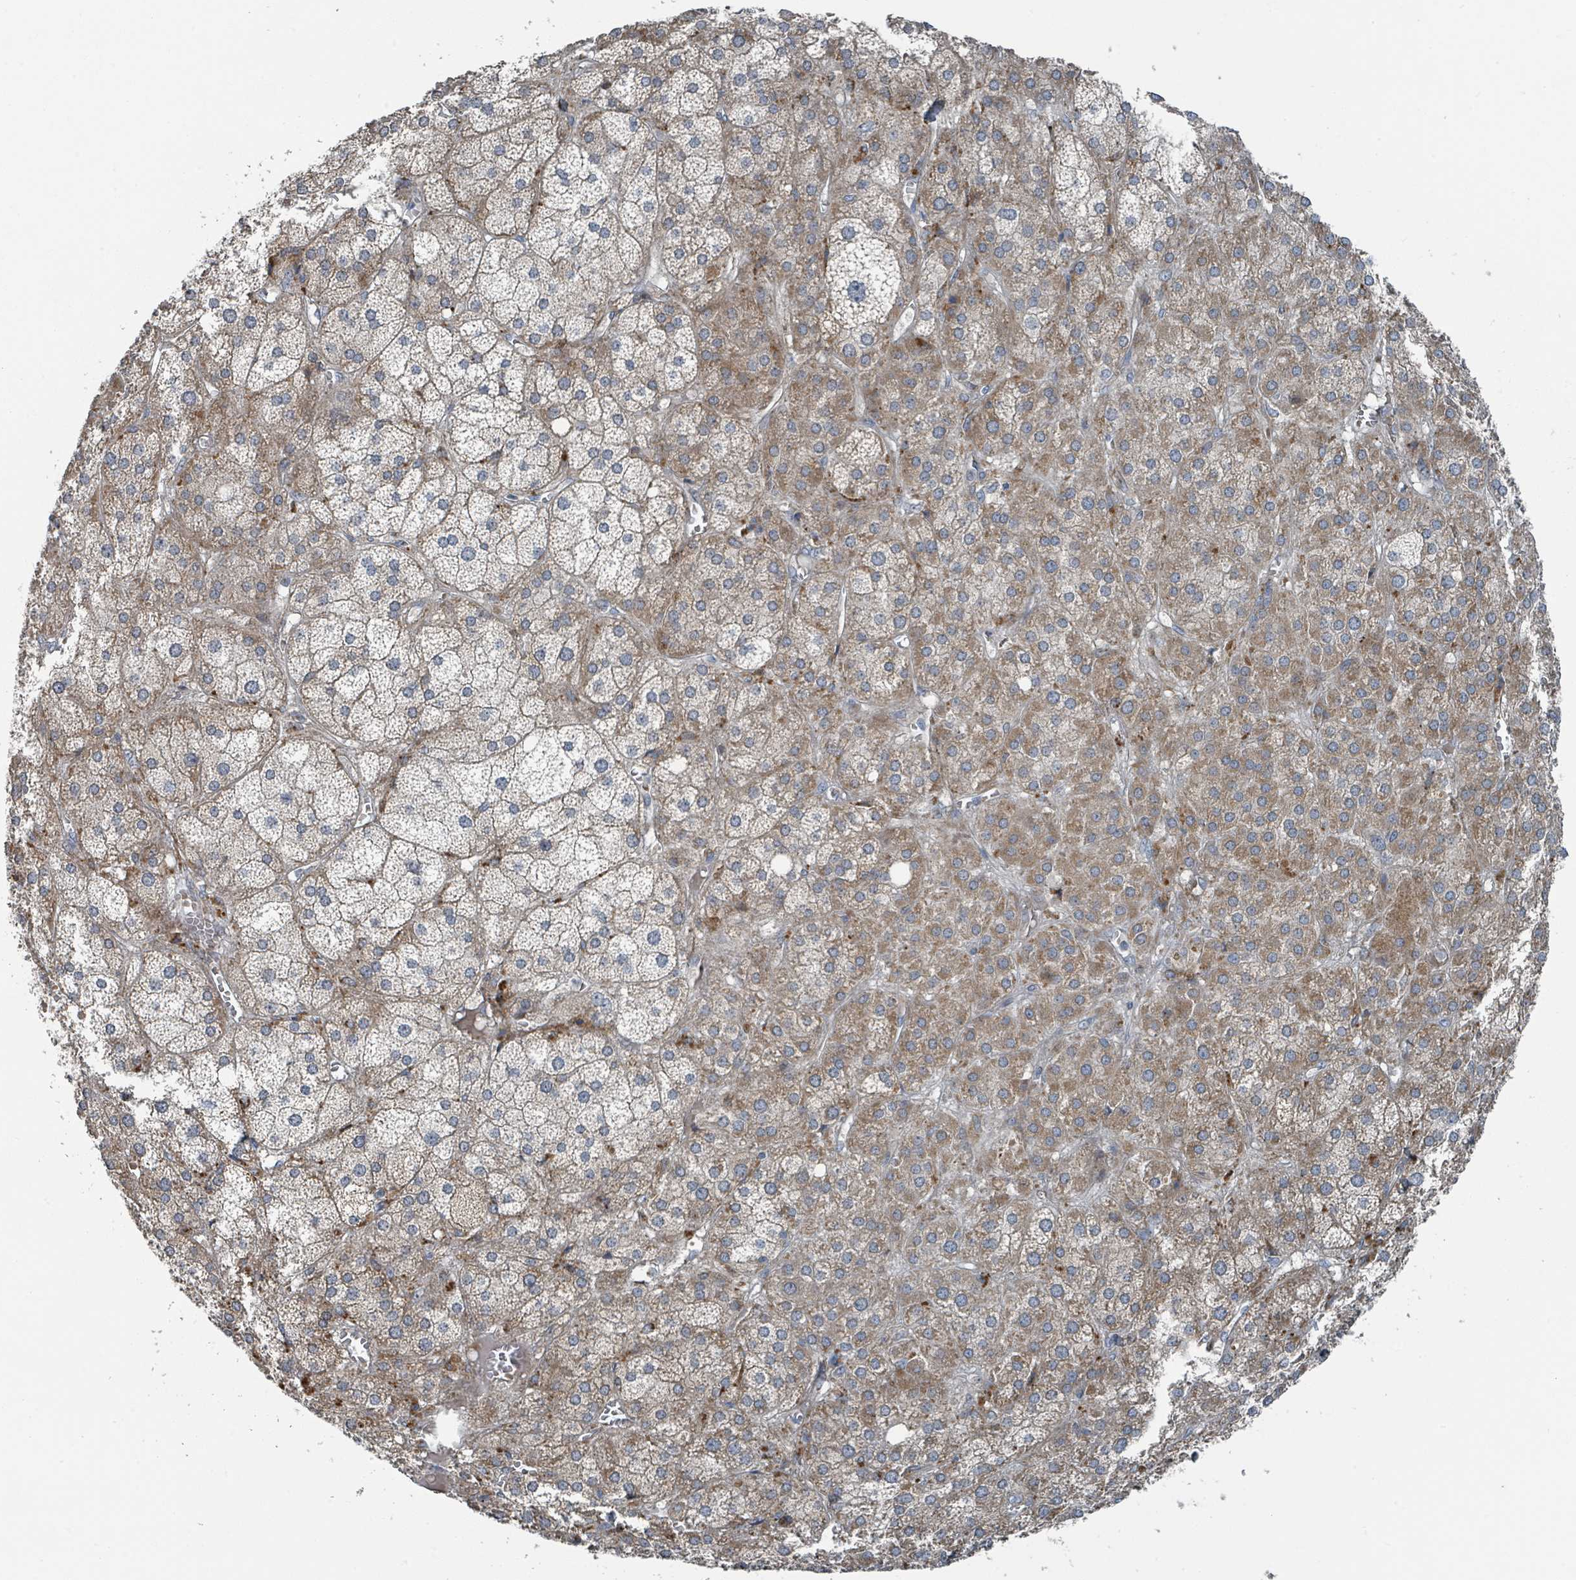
{"staining": {"intensity": "moderate", "quantity": "25%-75%", "location": "cytoplasmic/membranous"}, "tissue": "adrenal gland", "cell_type": "Glandular cells", "image_type": "normal", "snomed": [{"axis": "morphology", "description": "Normal tissue, NOS"}, {"axis": "topography", "description": "Adrenal gland"}], "caption": "This is an image of immunohistochemistry staining of benign adrenal gland, which shows moderate staining in the cytoplasmic/membranous of glandular cells.", "gene": "DIPK2A", "patient": {"sex": "female", "age": 61}}